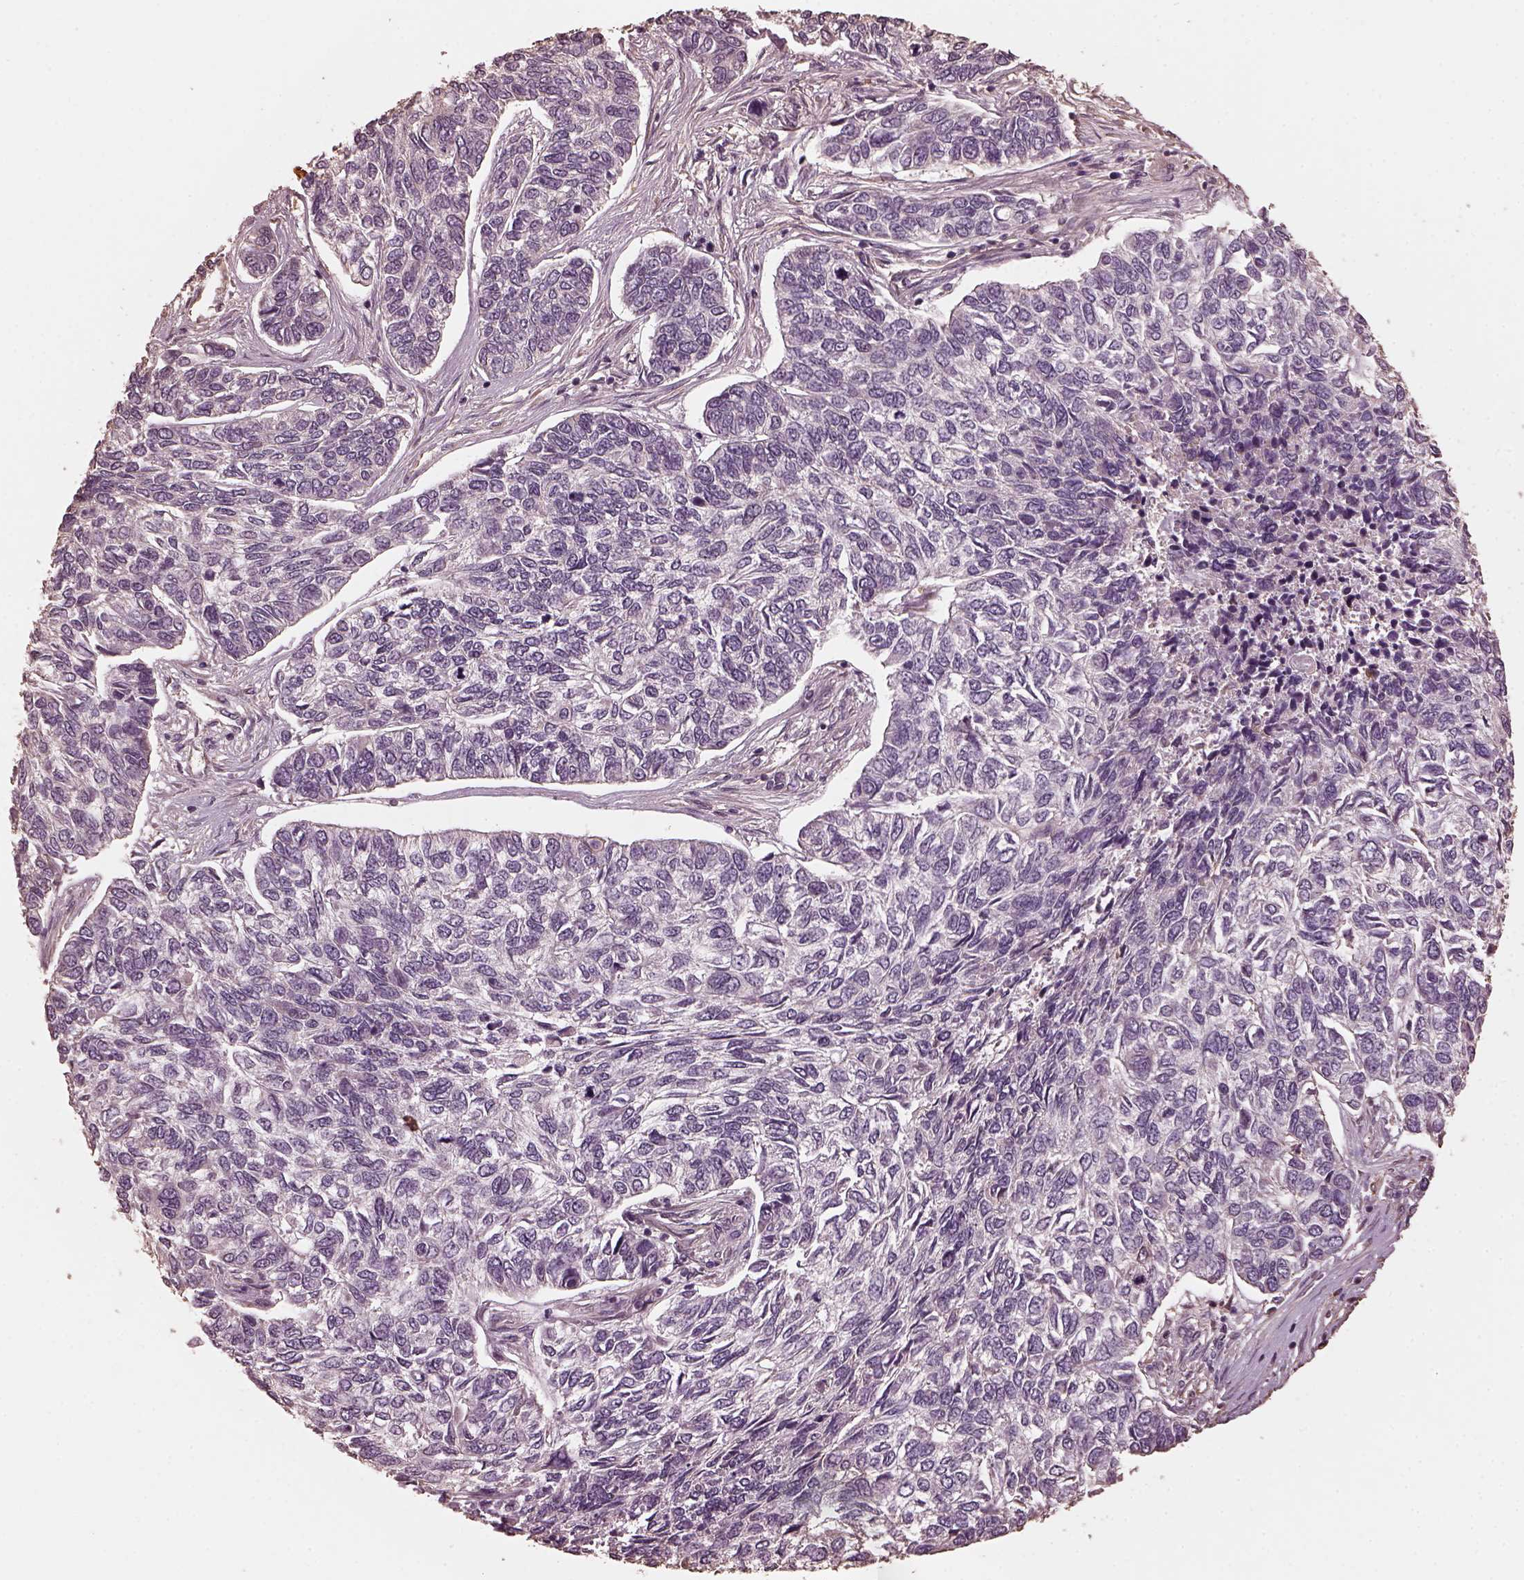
{"staining": {"intensity": "negative", "quantity": "none", "location": "none"}, "tissue": "skin cancer", "cell_type": "Tumor cells", "image_type": "cancer", "snomed": [{"axis": "morphology", "description": "Basal cell carcinoma"}, {"axis": "topography", "description": "Skin"}], "caption": "This is an IHC micrograph of skin cancer. There is no staining in tumor cells.", "gene": "GTPBP1", "patient": {"sex": "female", "age": 65}}